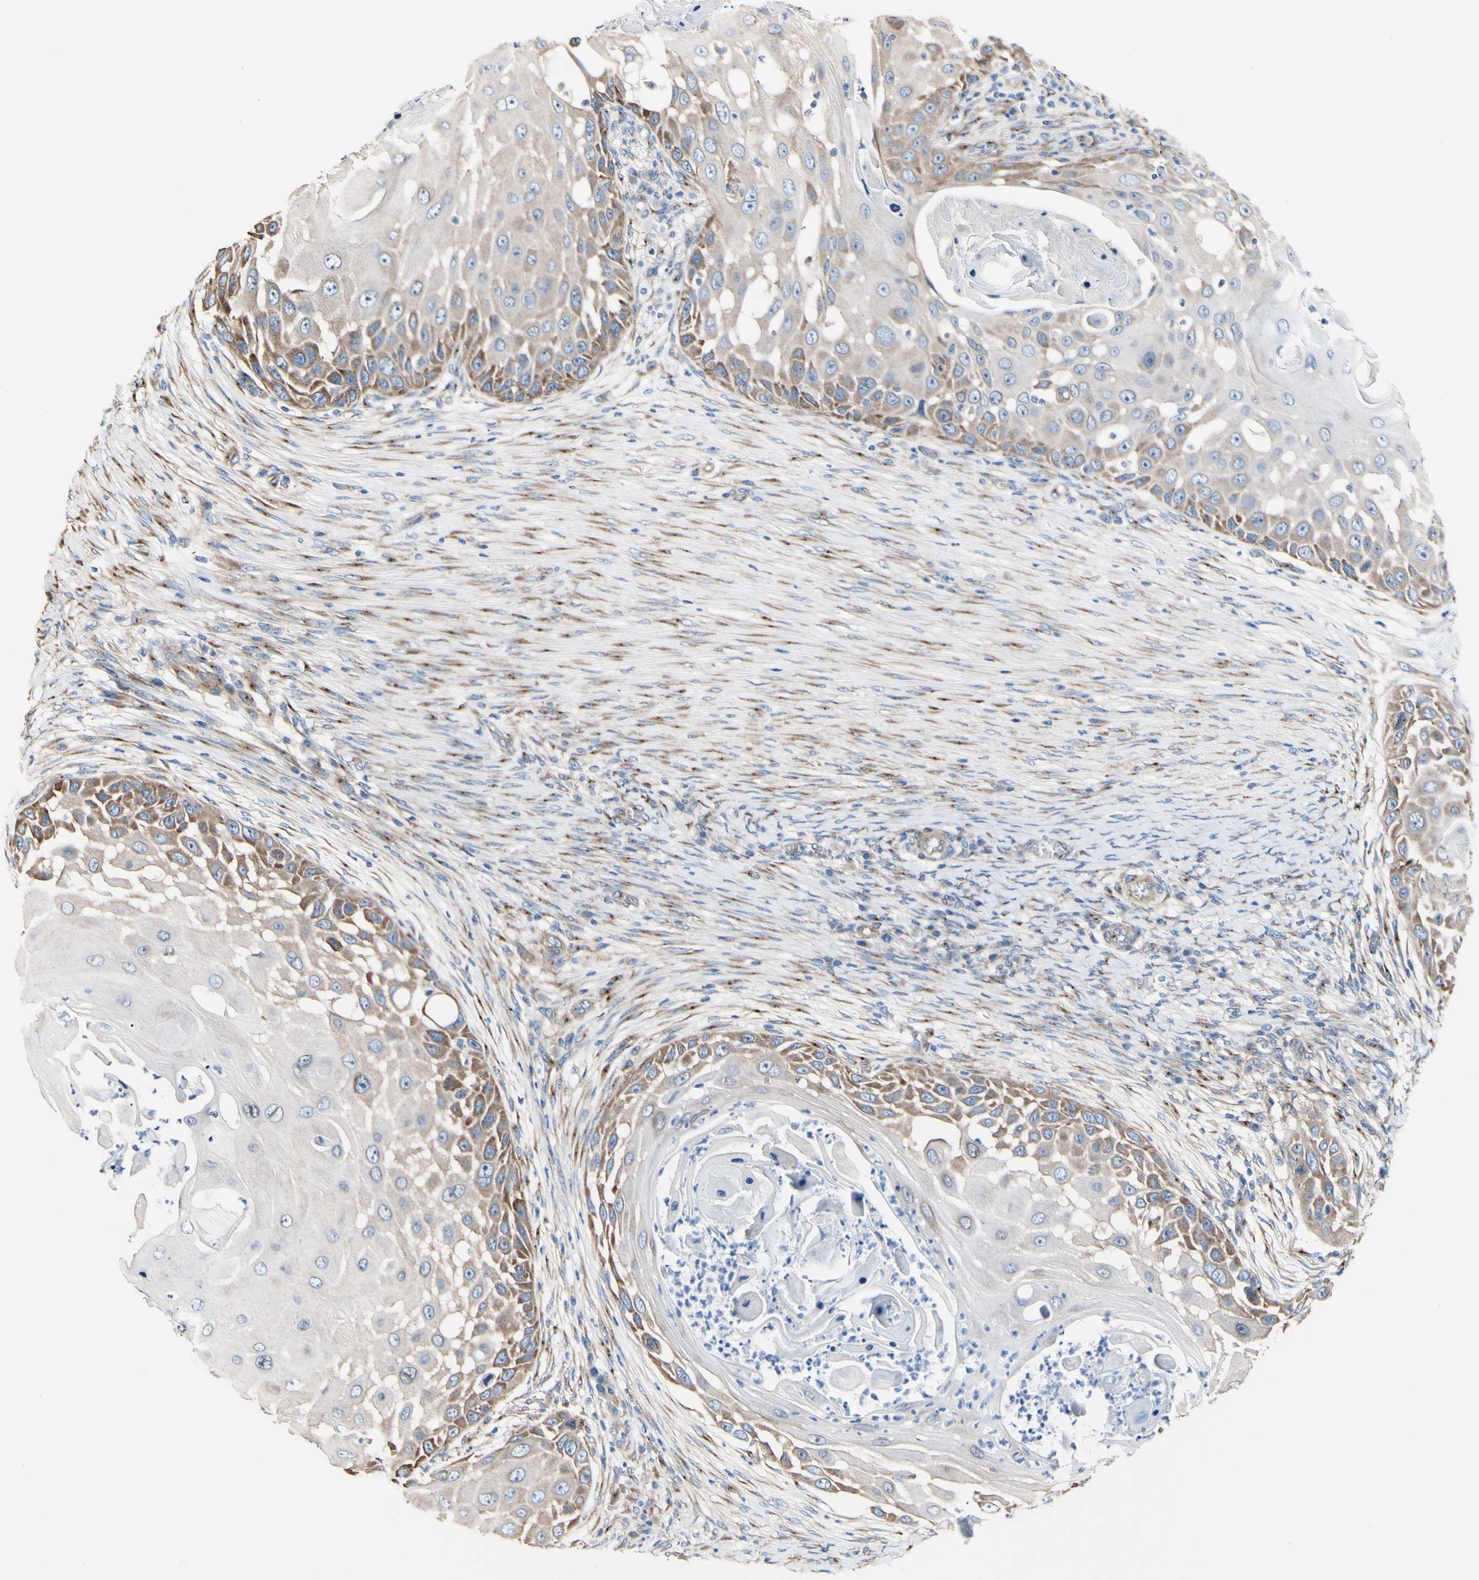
{"staining": {"intensity": "moderate", "quantity": "25%-75%", "location": "cytoplasmic/membranous"}, "tissue": "skin cancer", "cell_type": "Tumor cells", "image_type": "cancer", "snomed": [{"axis": "morphology", "description": "Squamous cell carcinoma, NOS"}, {"axis": "topography", "description": "Skin"}], "caption": "Skin cancer (squamous cell carcinoma) stained with IHC reveals moderate cytoplasmic/membranous positivity in approximately 25%-75% of tumor cells. The staining was performed using DAB (3,3'-diaminobenzidine), with brown indicating positive protein expression. Nuclei are stained blue with hematoxylin.", "gene": "LRIG3", "patient": {"sex": "female", "age": 44}}